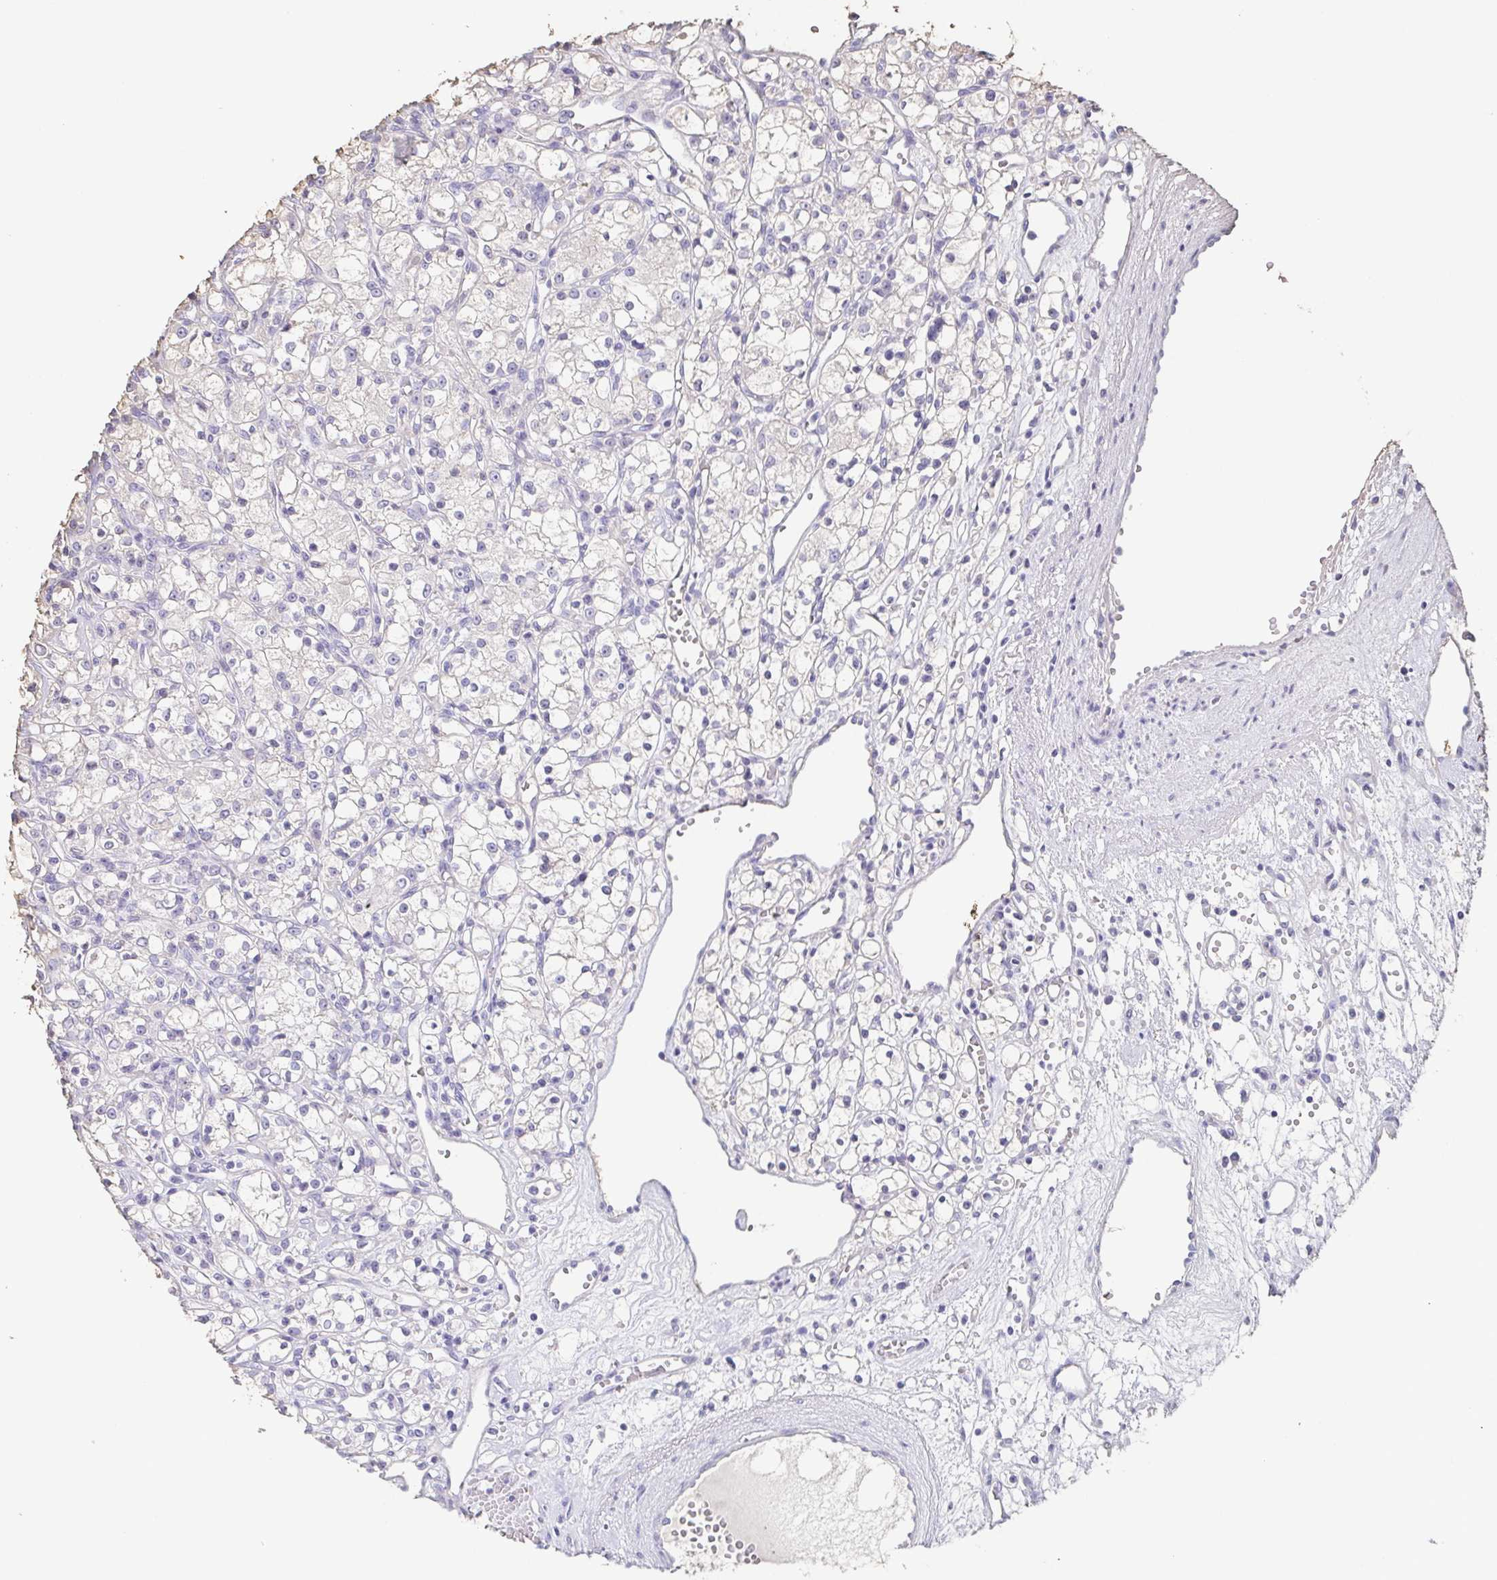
{"staining": {"intensity": "negative", "quantity": "none", "location": "none"}, "tissue": "renal cancer", "cell_type": "Tumor cells", "image_type": "cancer", "snomed": [{"axis": "morphology", "description": "Adenocarcinoma, NOS"}, {"axis": "topography", "description": "Kidney"}], "caption": "The immunohistochemistry histopathology image has no significant expression in tumor cells of renal cancer (adenocarcinoma) tissue. Brightfield microscopy of immunohistochemistry (IHC) stained with DAB (3,3'-diaminobenzidine) (brown) and hematoxylin (blue), captured at high magnification.", "gene": "BPIFA2", "patient": {"sex": "female", "age": 59}}